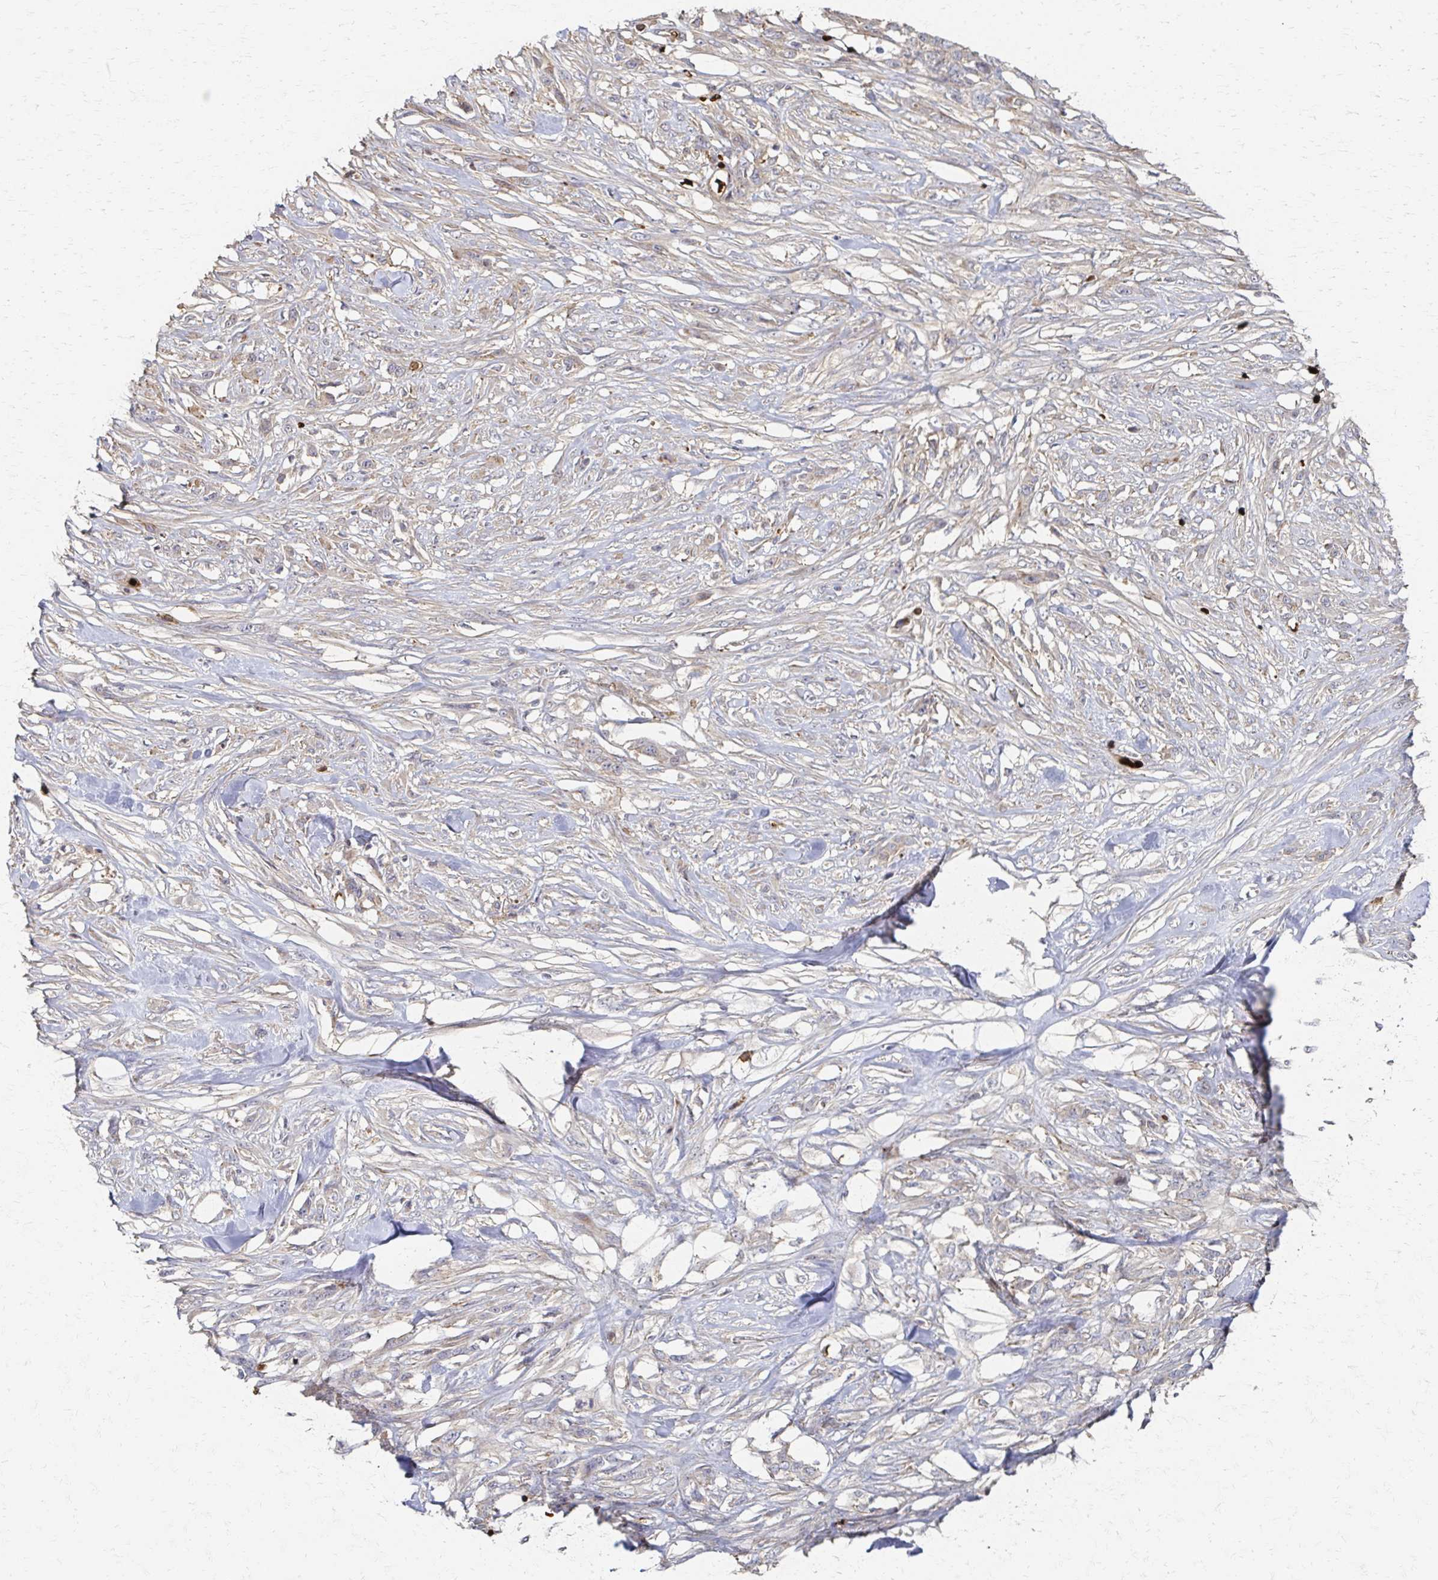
{"staining": {"intensity": "weak", "quantity": "<25%", "location": "cytoplasmic/membranous"}, "tissue": "skin cancer", "cell_type": "Tumor cells", "image_type": "cancer", "snomed": [{"axis": "morphology", "description": "Squamous cell carcinoma, NOS"}, {"axis": "topography", "description": "Skin"}], "caption": "Tumor cells are negative for protein expression in human skin cancer.", "gene": "SKA2", "patient": {"sex": "female", "age": 59}}